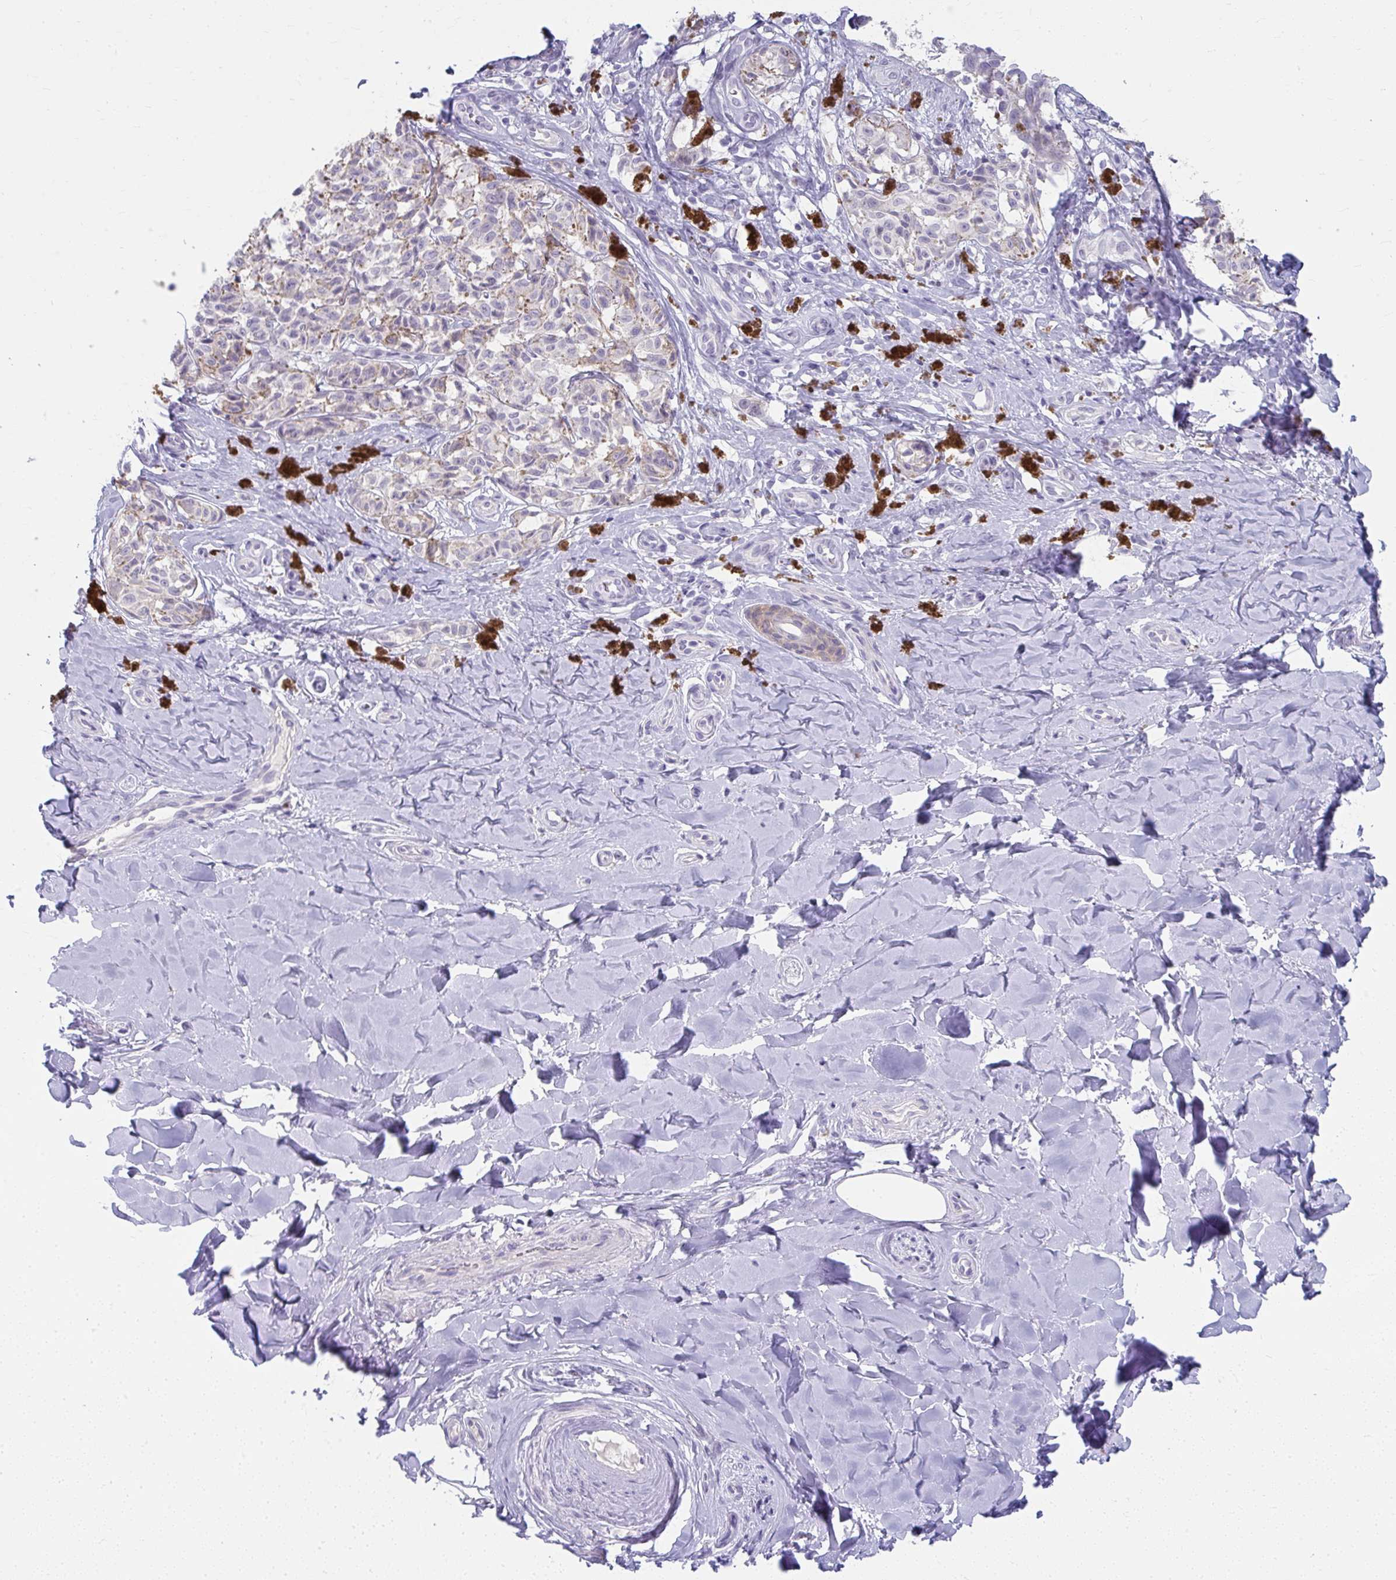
{"staining": {"intensity": "negative", "quantity": "none", "location": "none"}, "tissue": "melanoma", "cell_type": "Tumor cells", "image_type": "cancer", "snomed": [{"axis": "morphology", "description": "Malignant melanoma, NOS"}, {"axis": "topography", "description": "Skin"}], "caption": "IHC photomicrograph of neoplastic tissue: malignant melanoma stained with DAB demonstrates no significant protein positivity in tumor cells. (Stains: DAB (3,3'-diaminobenzidine) immunohistochemistry with hematoxylin counter stain, Microscopy: brightfield microscopy at high magnification).", "gene": "UGT3A2", "patient": {"sex": "female", "age": 65}}